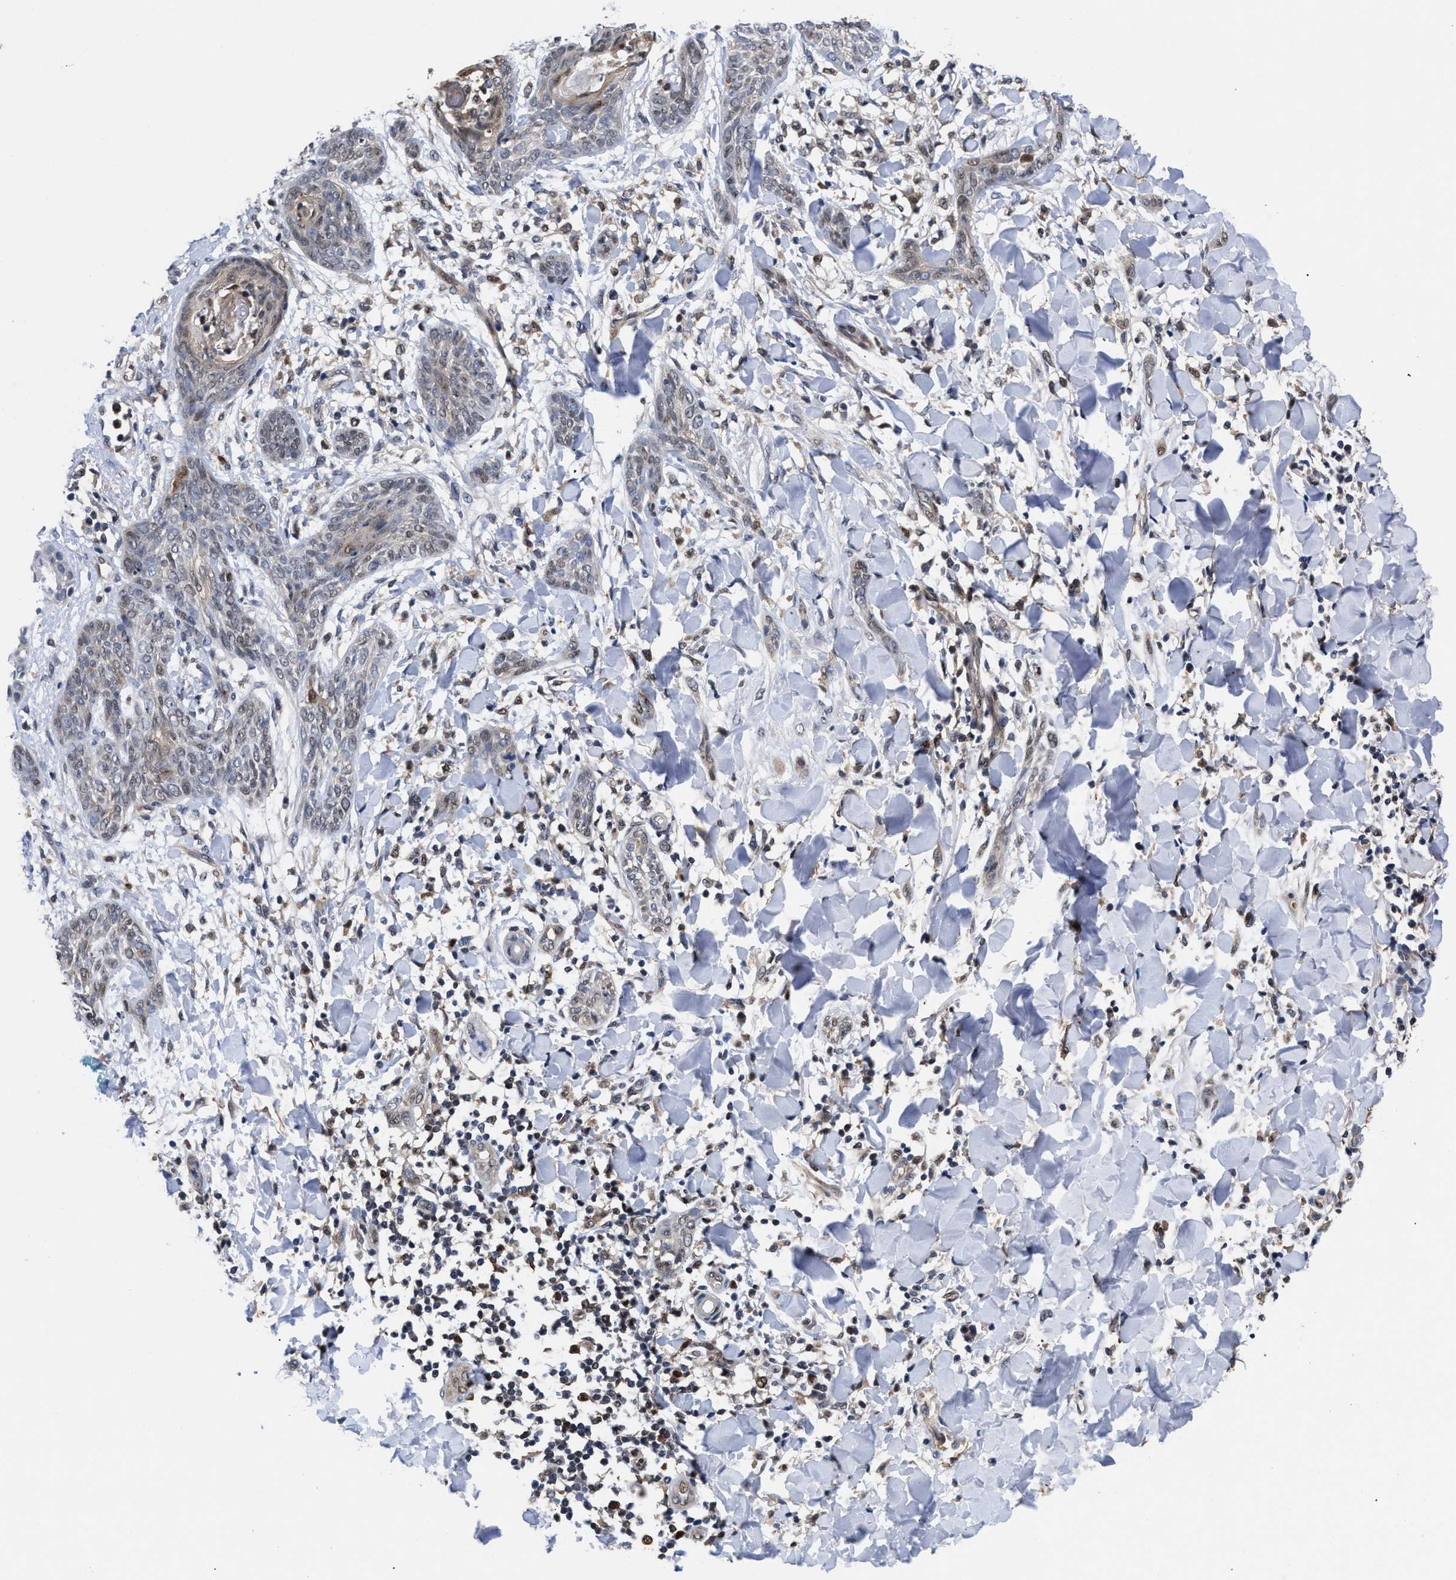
{"staining": {"intensity": "weak", "quantity": "25%-75%", "location": "nuclear"}, "tissue": "skin cancer", "cell_type": "Tumor cells", "image_type": "cancer", "snomed": [{"axis": "morphology", "description": "Basal cell carcinoma"}, {"axis": "topography", "description": "Skin"}], "caption": "Immunohistochemical staining of skin cancer (basal cell carcinoma) exhibits low levels of weak nuclear protein staining in about 25%-75% of tumor cells. Immunohistochemistry (ihc) stains the protein of interest in brown and the nuclei are stained blue.", "gene": "ACLY", "patient": {"sex": "female", "age": 59}}